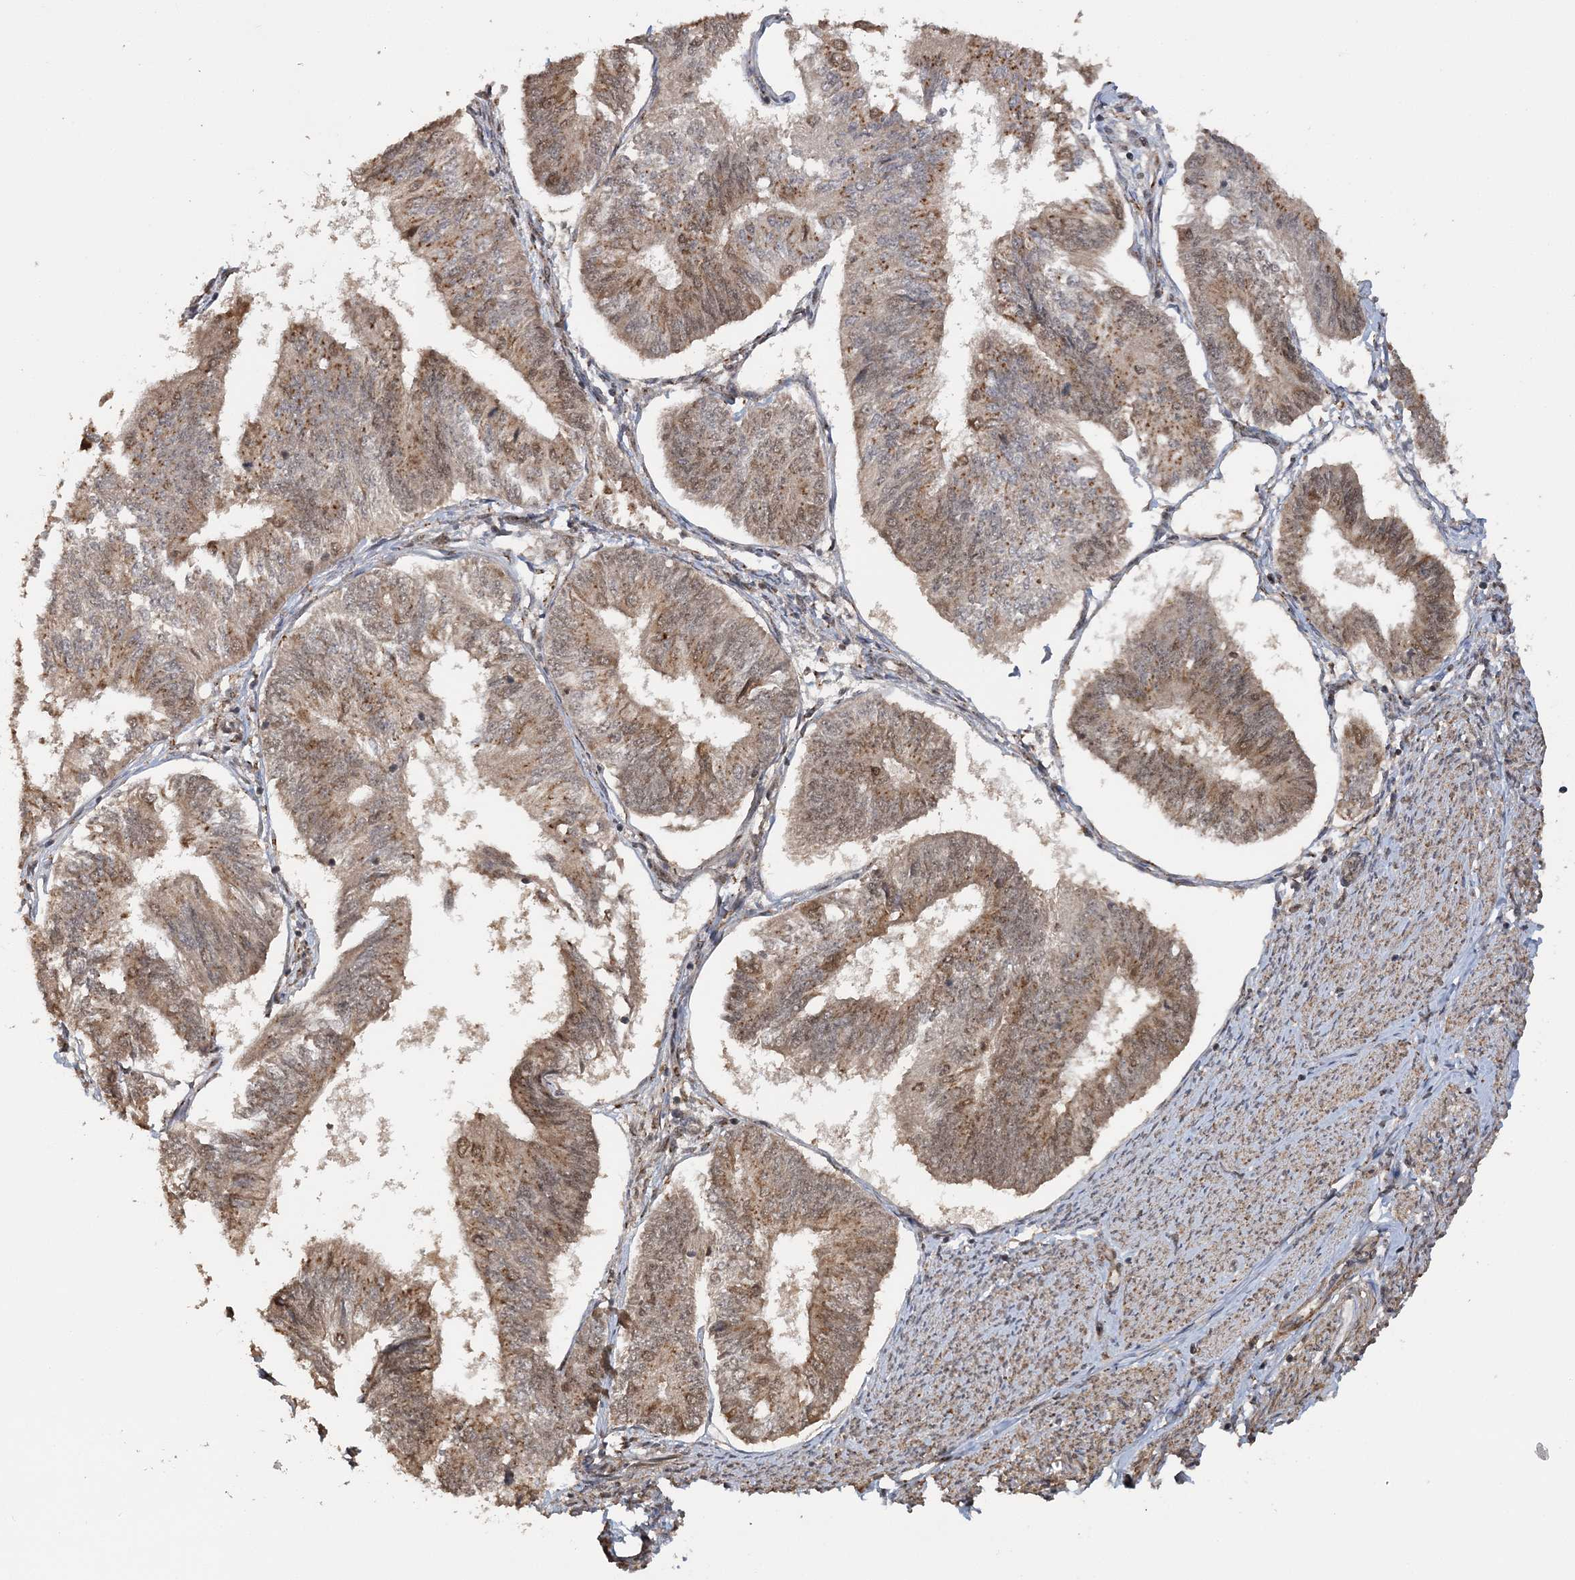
{"staining": {"intensity": "moderate", "quantity": "25%-75%", "location": "cytoplasmic/membranous,nuclear"}, "tissue": "endometrial cancer", "cell_type": "Tumor cells", "image_type": "cancer", "snomed": [{"axis": "morphology", "description": "Adenocarcinoma, NOS"}, {"axis": "topography", "description": "Endometrium"}], "caption": "Adenocarcinoma (endometrial) was stained to show a protein in brown. There is medium levels of moderate cytoplasmic/membranous and nuclear staining in approximately 25%-75% of tumor cells. The staining is performed using DAB (3,3'-diaminobenzidine) brown chromogen to label protein expression. The nuclei are counter-stained blue using hematoxylin.", "gene": "TSHZ2", "patient": {"sex": "female", "age": 58}}